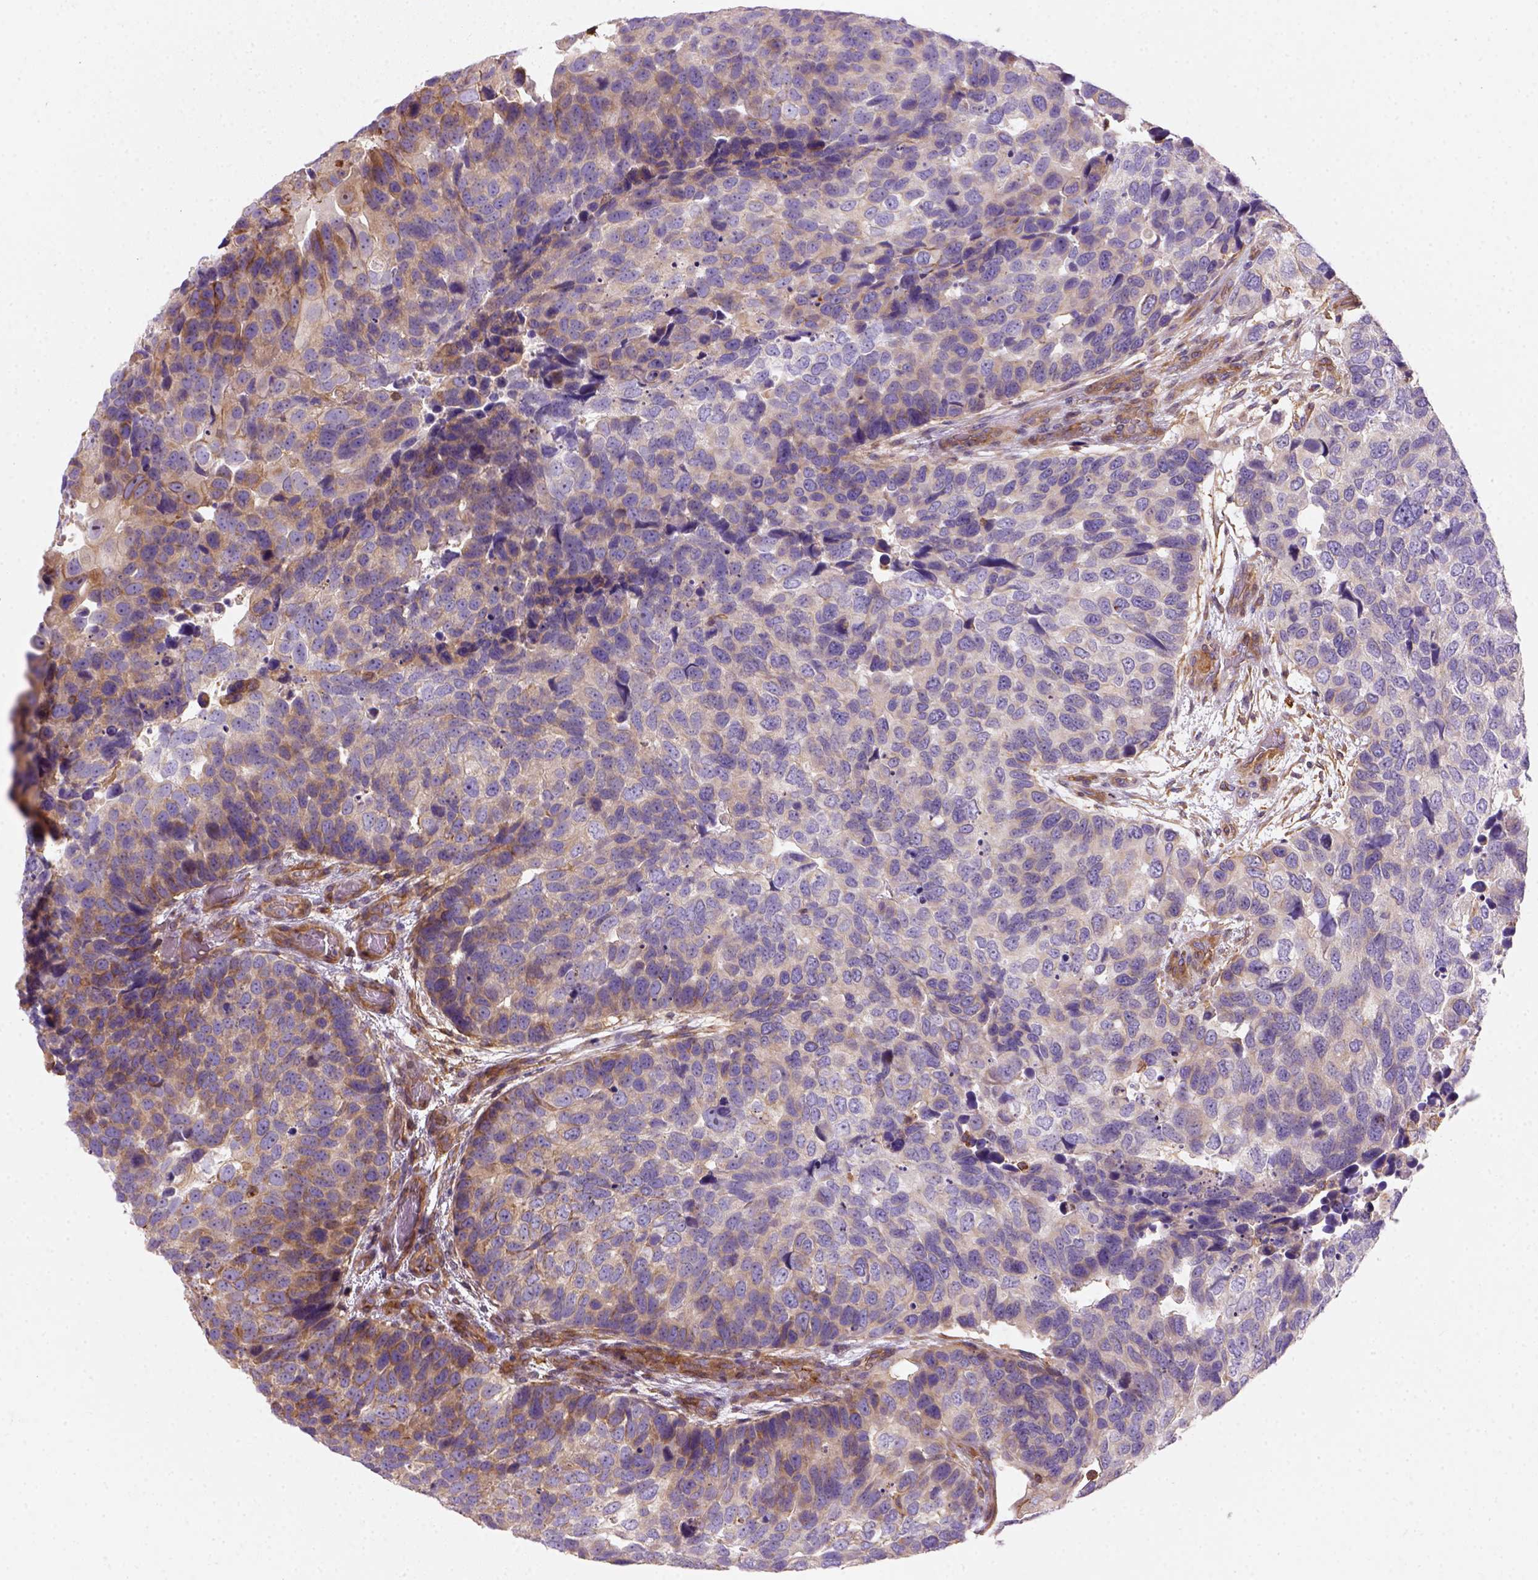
{"staining": {"intensity": "moderate", "quantity": "<25%", "location": "cytoplasmic/membranous"}, "tissue": "urothelial cancer", "cell_type": "Tumor cells", "image_type": "cancer", "snomed": [{"axis": "morphology", "description": "Urothelial carcinoma, High grade"}, {"axis": "topography", "description": "Urinary bladder"}], "caption": "Urothelial cancer tissue demonstrates moderate cytoplasmic/membranous staining in approximately <25% of tumor cells, visualized by immunohistochemistry.", "gene": "GPRC5D", "patient": {"sex": "male", "age": 60}}